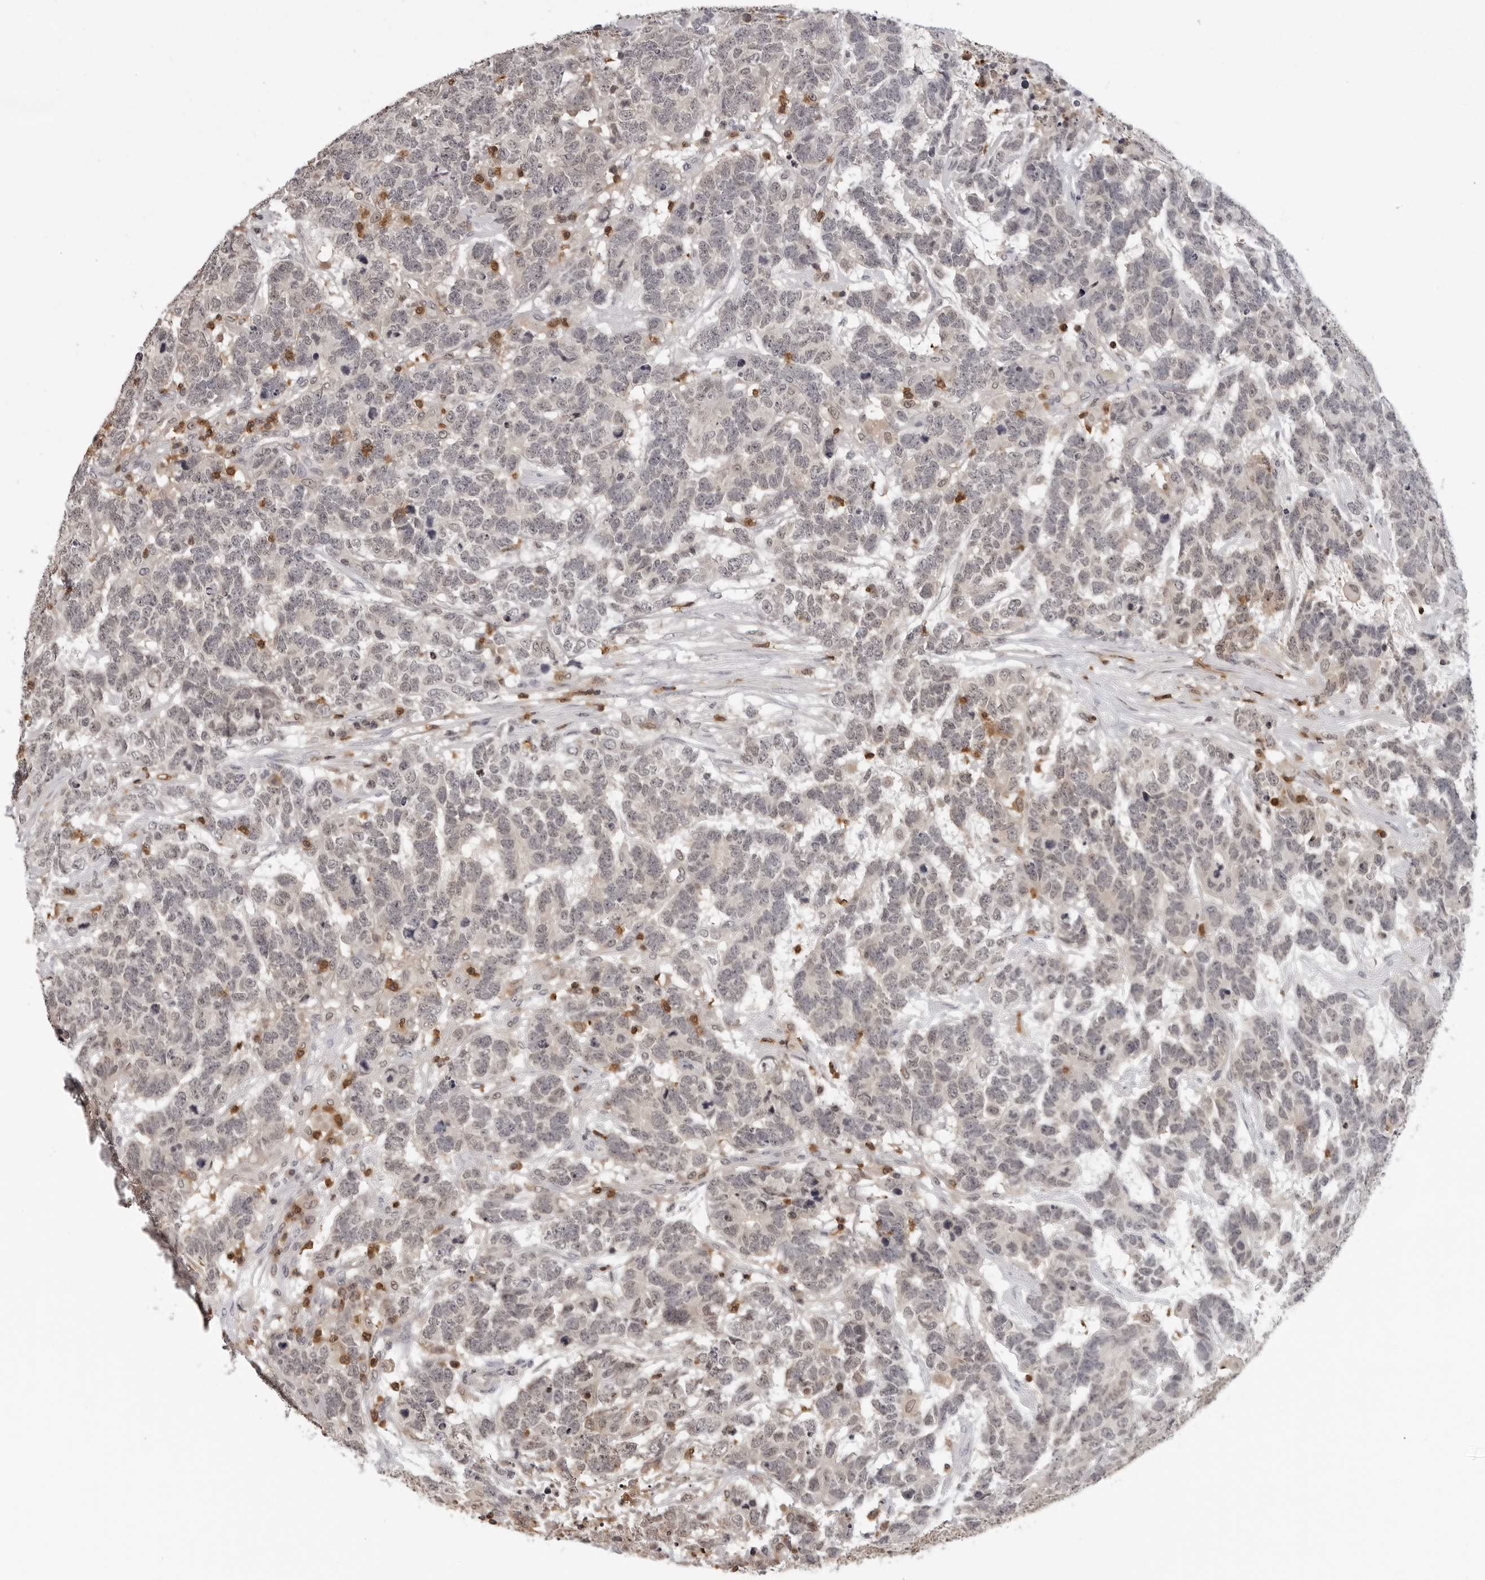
{"staining": {"intensity": "negative", "quantity": "none", "location": "none"}, "tissue": "testis cancer", "cell_type": "Tumor cells", "image_type": "cancer", "snomed": [{"axis": "morphology", "description": "Carcinoma, Embryonal, NOS"}, {"axis": "topography", "description": "Testis"}], "caption": "A micrograph of human testis embryonal carcinoma is negative for staining in tumor cells.", "gene": "HSPH1", "patient": {"sex": "male", "age": 26}}